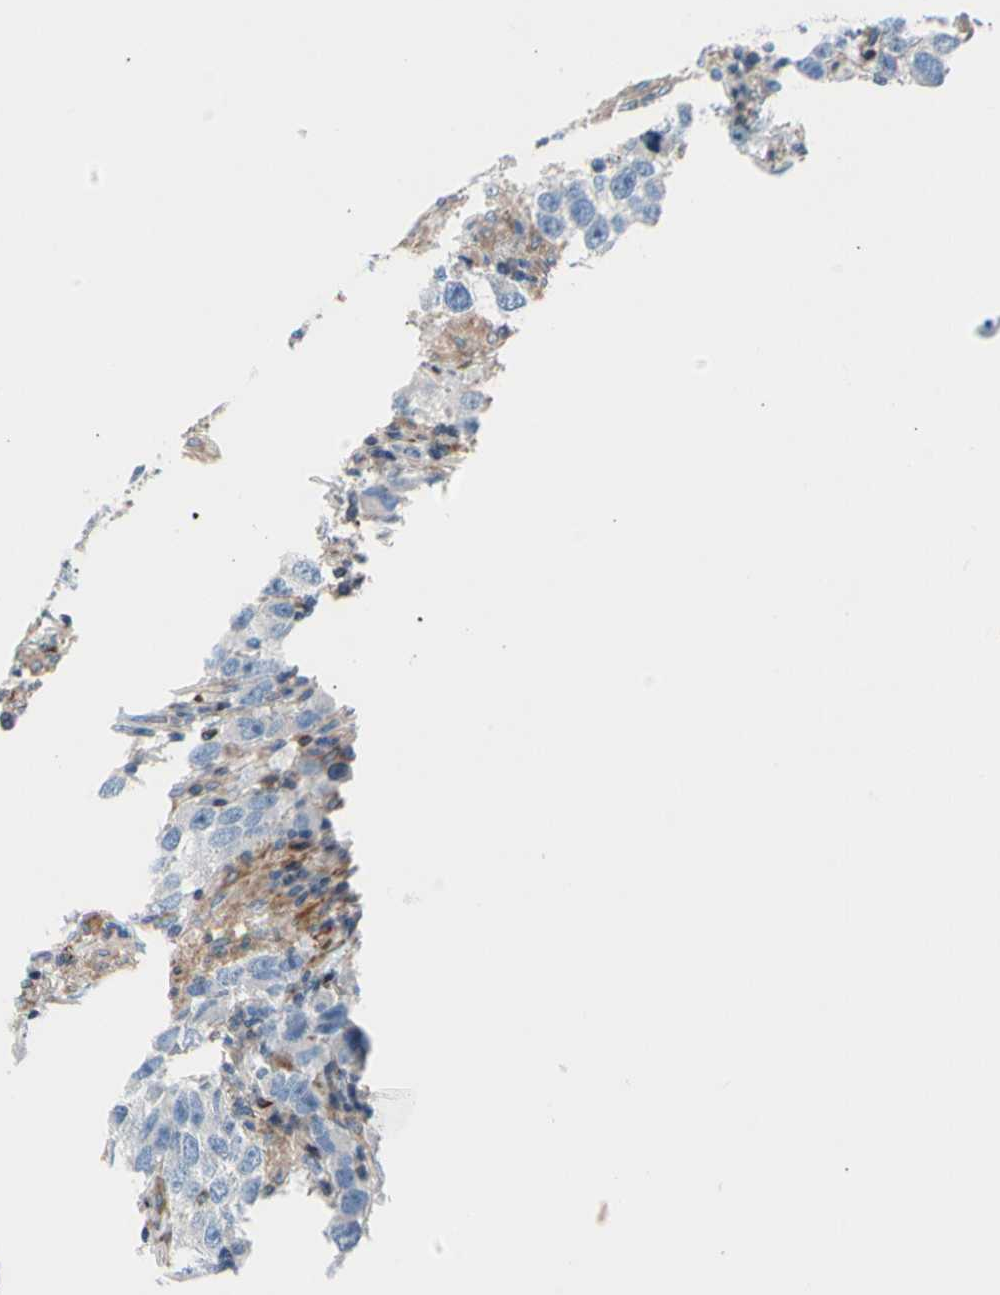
{"staining": {"intensity": "negative", "quantity": "none", "location": "none"}, "tissue": "testis cancer", "cell_type": "Tumor cells", "image_type": "cancer", "snomed": [{"axis": "morphology", "description": "Carcinoma, Embryonal, NOS"}, {"axis": "topography", "description": "Testis"}], "caption": "The immunohistochemistry photomicrograph has no significant positivity in tumor cells of testis embryonal carcinoma tissue. The staining is performed using DAB (3,3'-diaminobenzidine) brown chromogen with nuclei counter-stained in using hematoxylin.", "gene": "MAP3K3", "patient": {"sex": "male", "age": 21}}